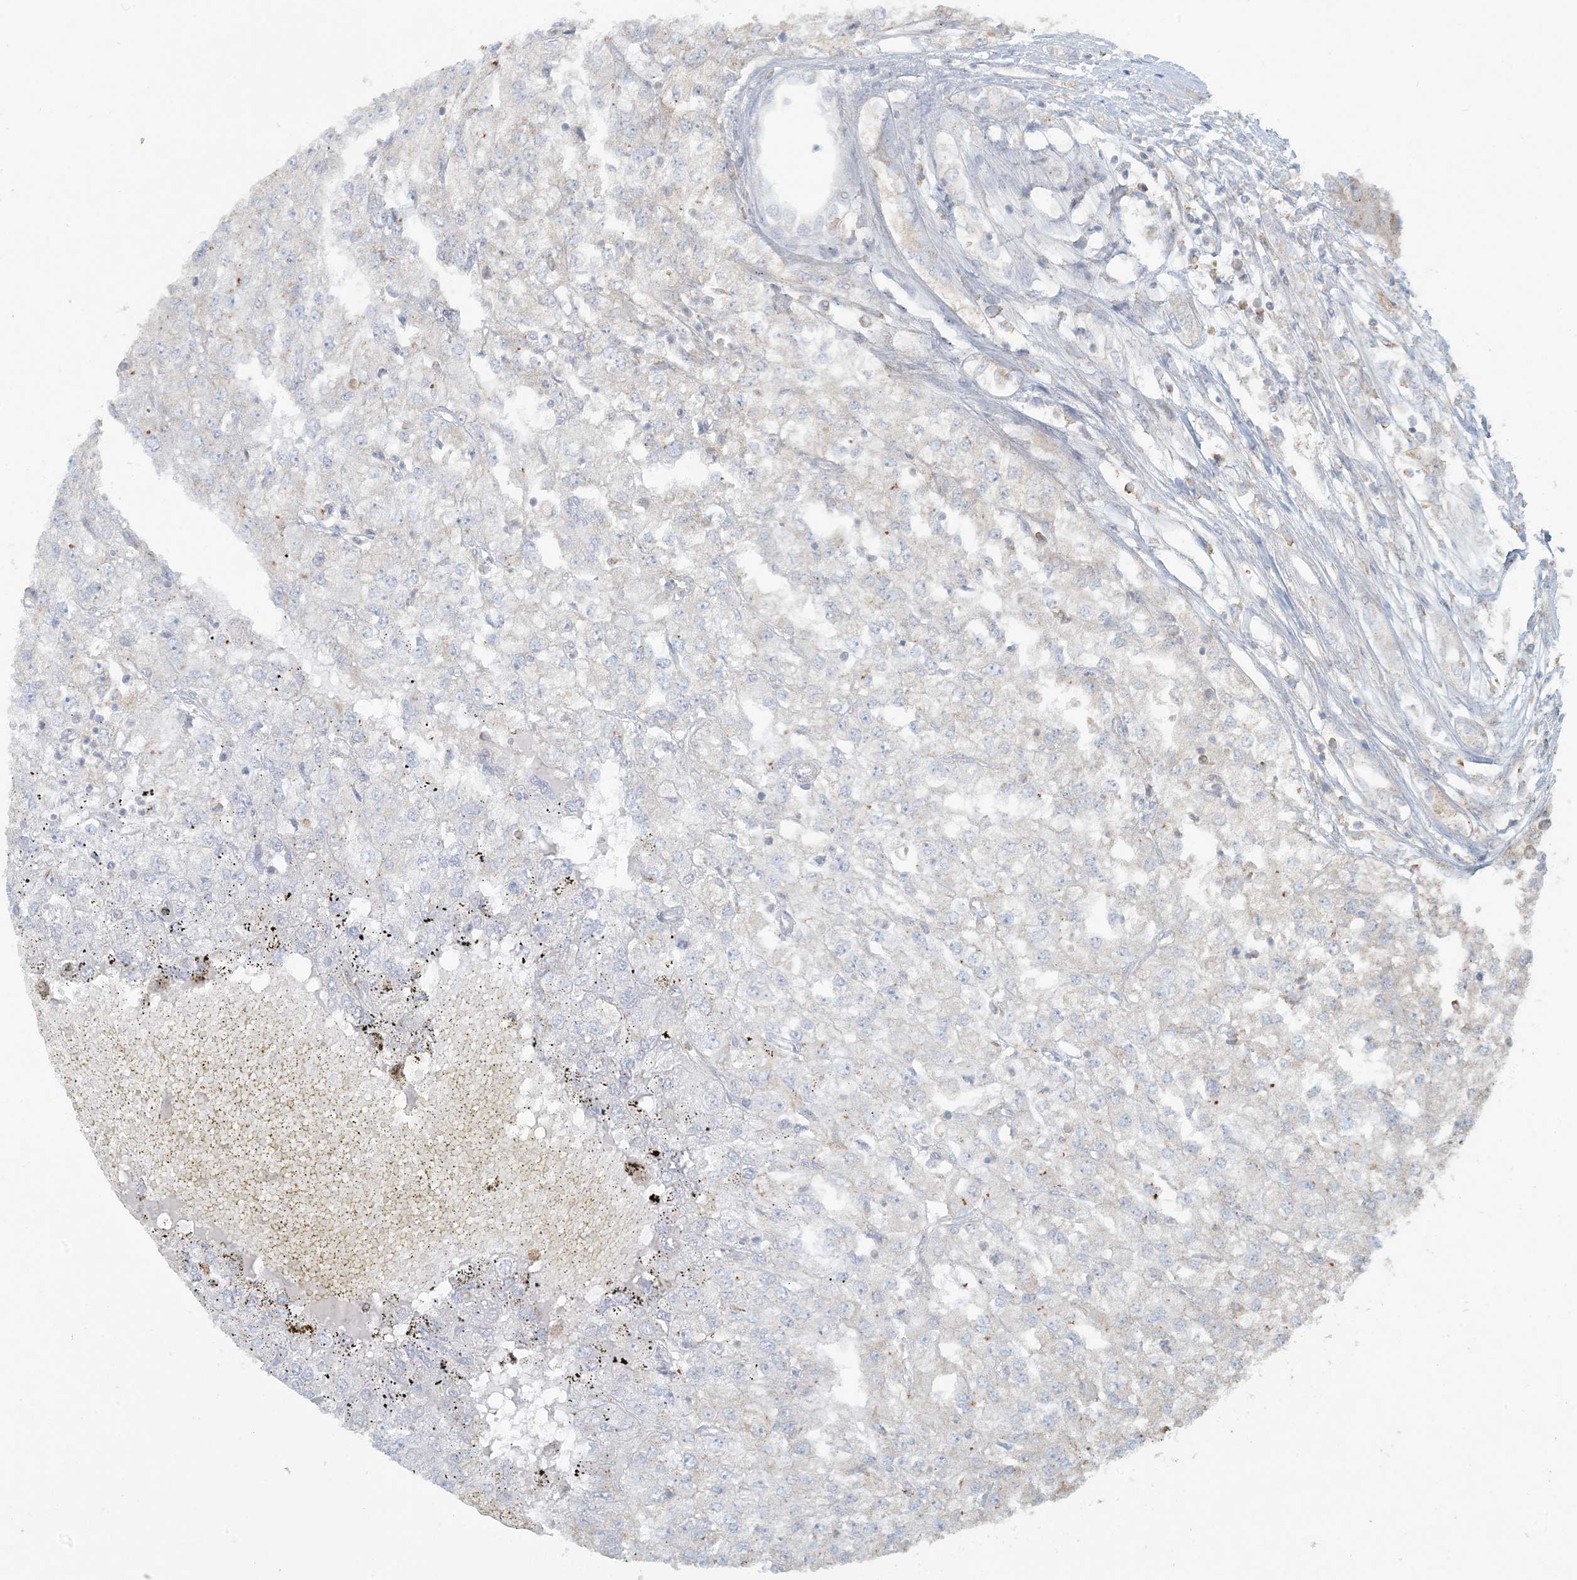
{"staining": {"intensity": "negative", "quantity": "none", "location": "none"}, "tissue": "renal cancer", "cell_type": "Tumor cells", "image_type": "cancer", "snomed": [{"axis": "morphology", "description": "Adenocarcinoma, NOS"}, {"axis": "topography", "description": "Kidney"}], "caption": "This is an IHC photomicrograph of human renal cancer (adenocarcinoma). There is no expression in tumor cells.", "gene": "HACL1", "patient": {"sex": "female", "age": 54}}